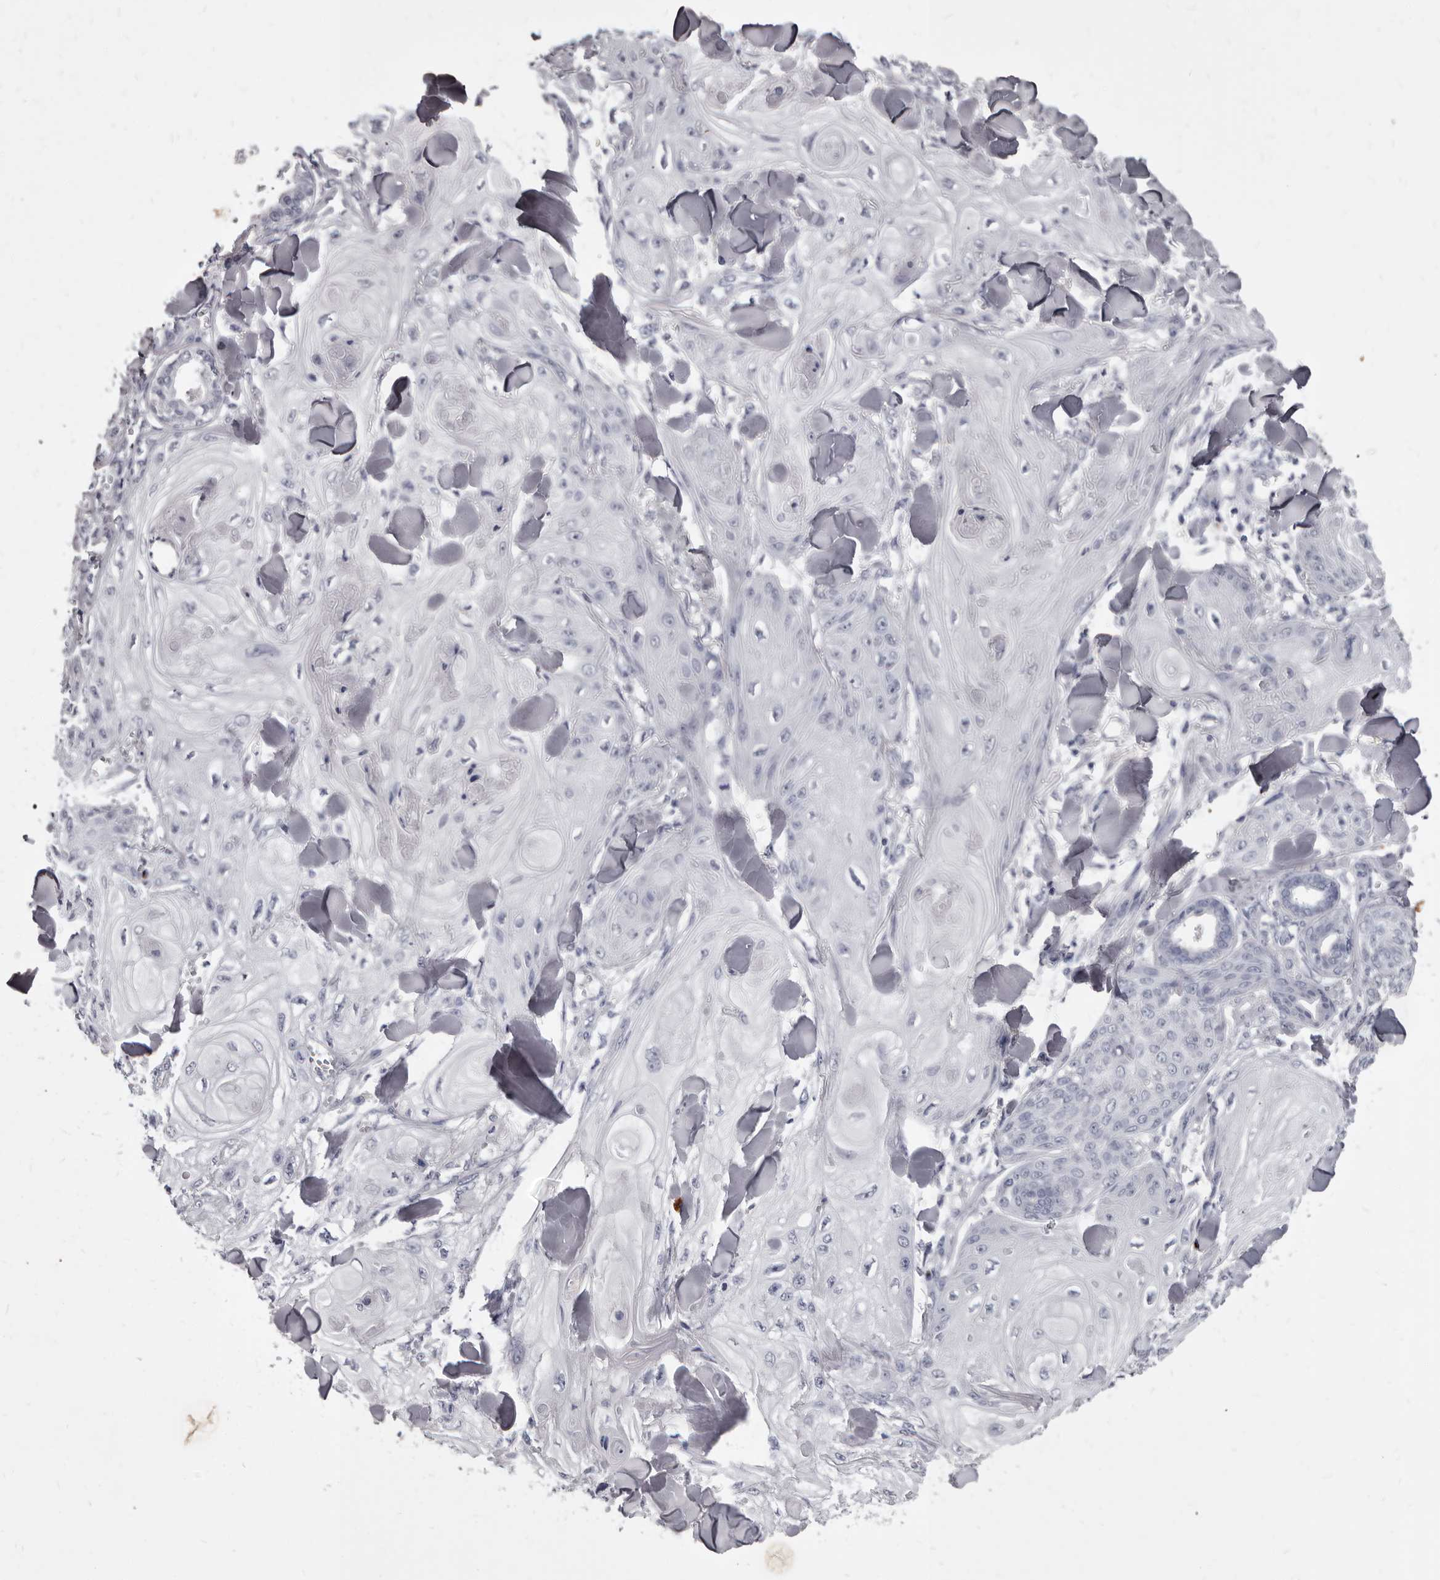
{"staining": {"intensity": "negative", "quantity": "none", "location": "none"}, "tissue": "skin cancer", "cell_type": "Tumor cells", "image_type": "cancer", "snomed": [{"axis": "morphology", "description": "Squamous cell carcinoma, NOS"}, {"axis": "topography", "description": "Skin"}], "caption": "An IHC photomicrograph of skin cancer (squamous cell carcinoma) is shown. There is no staining in tumor cells of skin cancer (squamous cell carcinoma). The staining was performed using DAB (3,3'-diaminobenzidine) to visualize the protein expression in brown, while the nuclei were stained in blue with hematoxylin (Magnification: 20x).", "gene": "GZMH", "patient": {"sex": "male", "age": 74}}